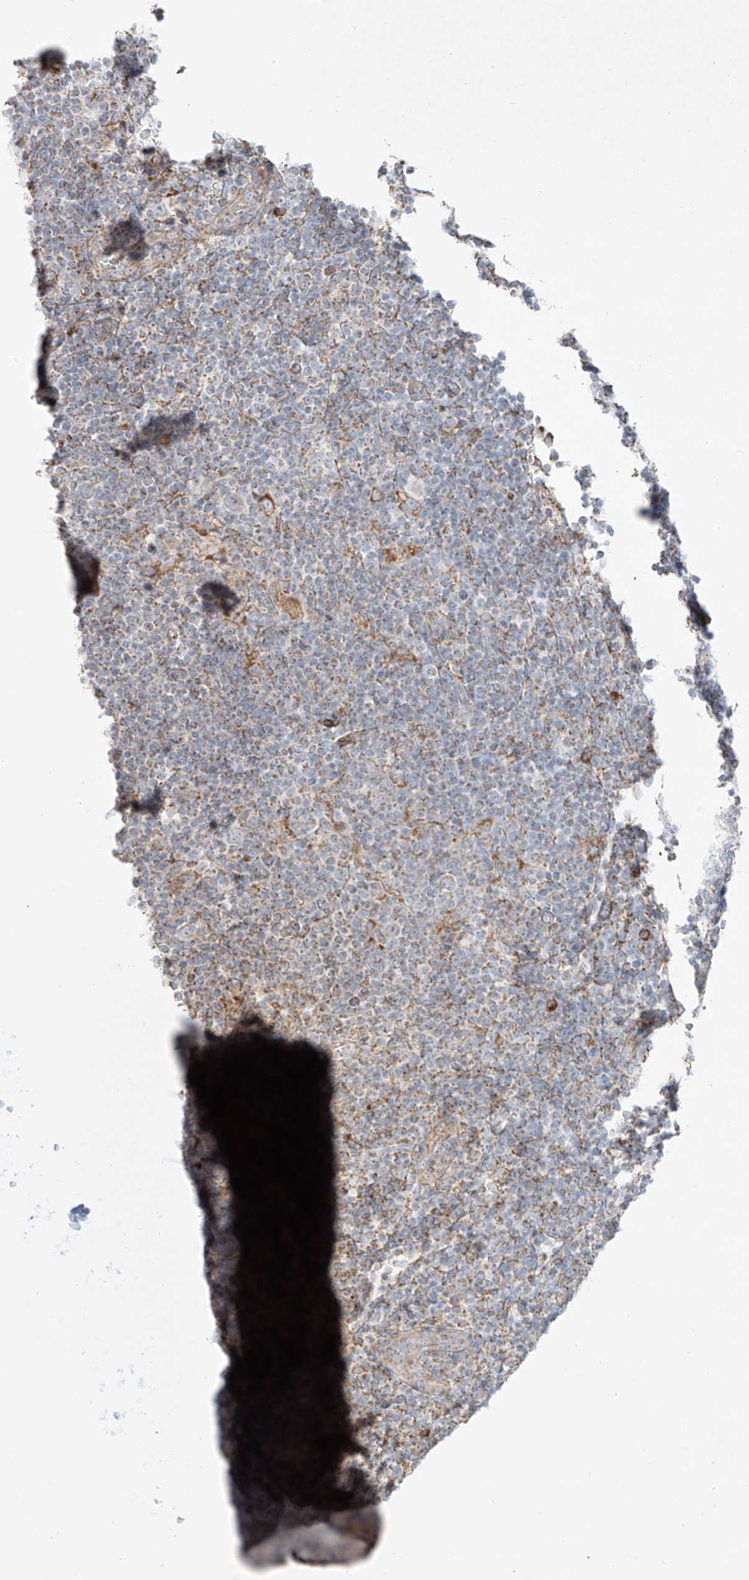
{"staining": {"intensity": "moderate", "quantity": "25%-75%", "location": "cytoplasmic/membranous"}, "tissue": "lymphoma", "cell_type": "Tumor cells", "image_type": "cancer", "snomed": [{"axis": "morphology", "description": "Hodgkin's disease, NOS"}, {"axis": "topography", "description": "Lymph node"}], "caption": "A medium amount of moderate cytoplasmic/membranous staining is present in about 25%-75% of tumor cells in lymphoma tissue.", "gene": "COLGALT2", "patient": {"sex": "female", "age": 57}}